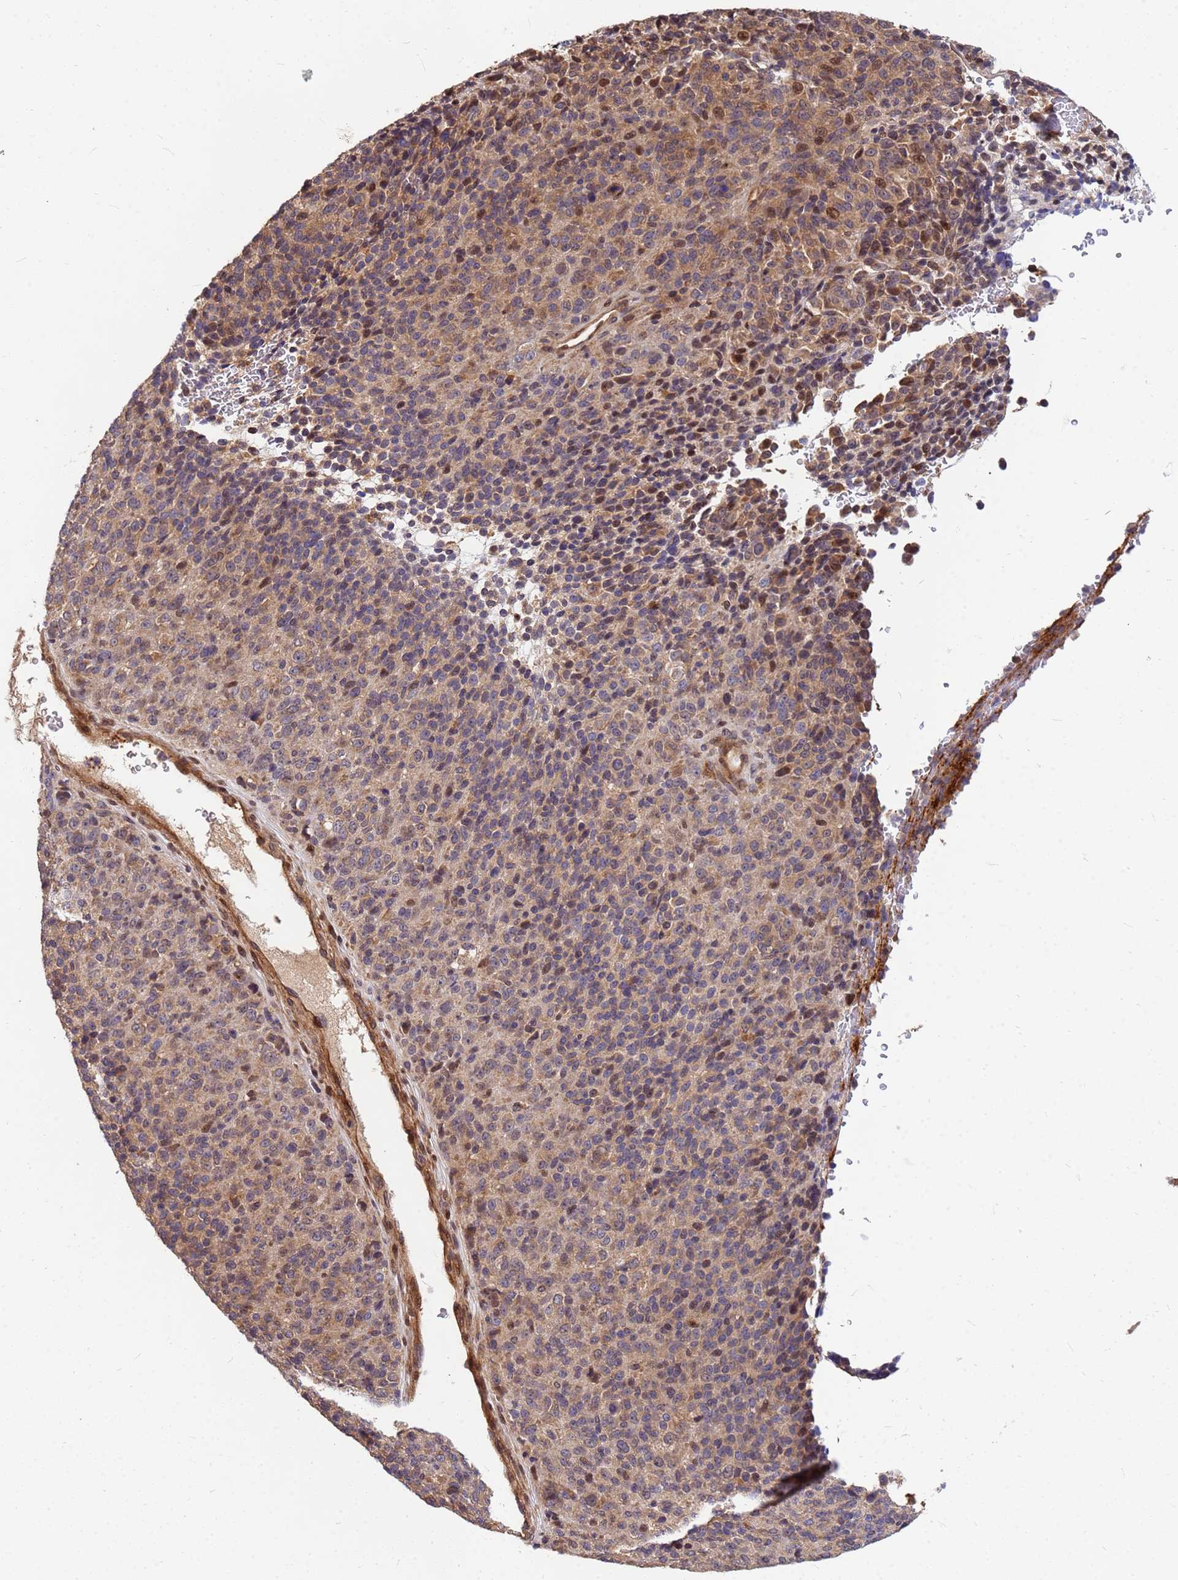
{"staining": {"intensity": "moderate", "quantity": "25%-75%", "location": "cytoplasmic/membranous,nuclear"}, "tissue": "melanoma", "cell_type": "Tumor cells", "image_type": "cancer", "snomed": [{"axis": "morphology", "description": "Malignant melanoma, Metastatic site"}, {"axis": "topography", "description": "Brain"}], "caption": "Approximately 25%-75% of tumor cells in human malignant melanoma (metastatic site) exhibit moderate cytoplasmic/membranous and nuclear protein expression as visualized by brown immunohistochemical staining.", "gene": "DUS4L", "patient": {"sex": "female", "age": 56}}